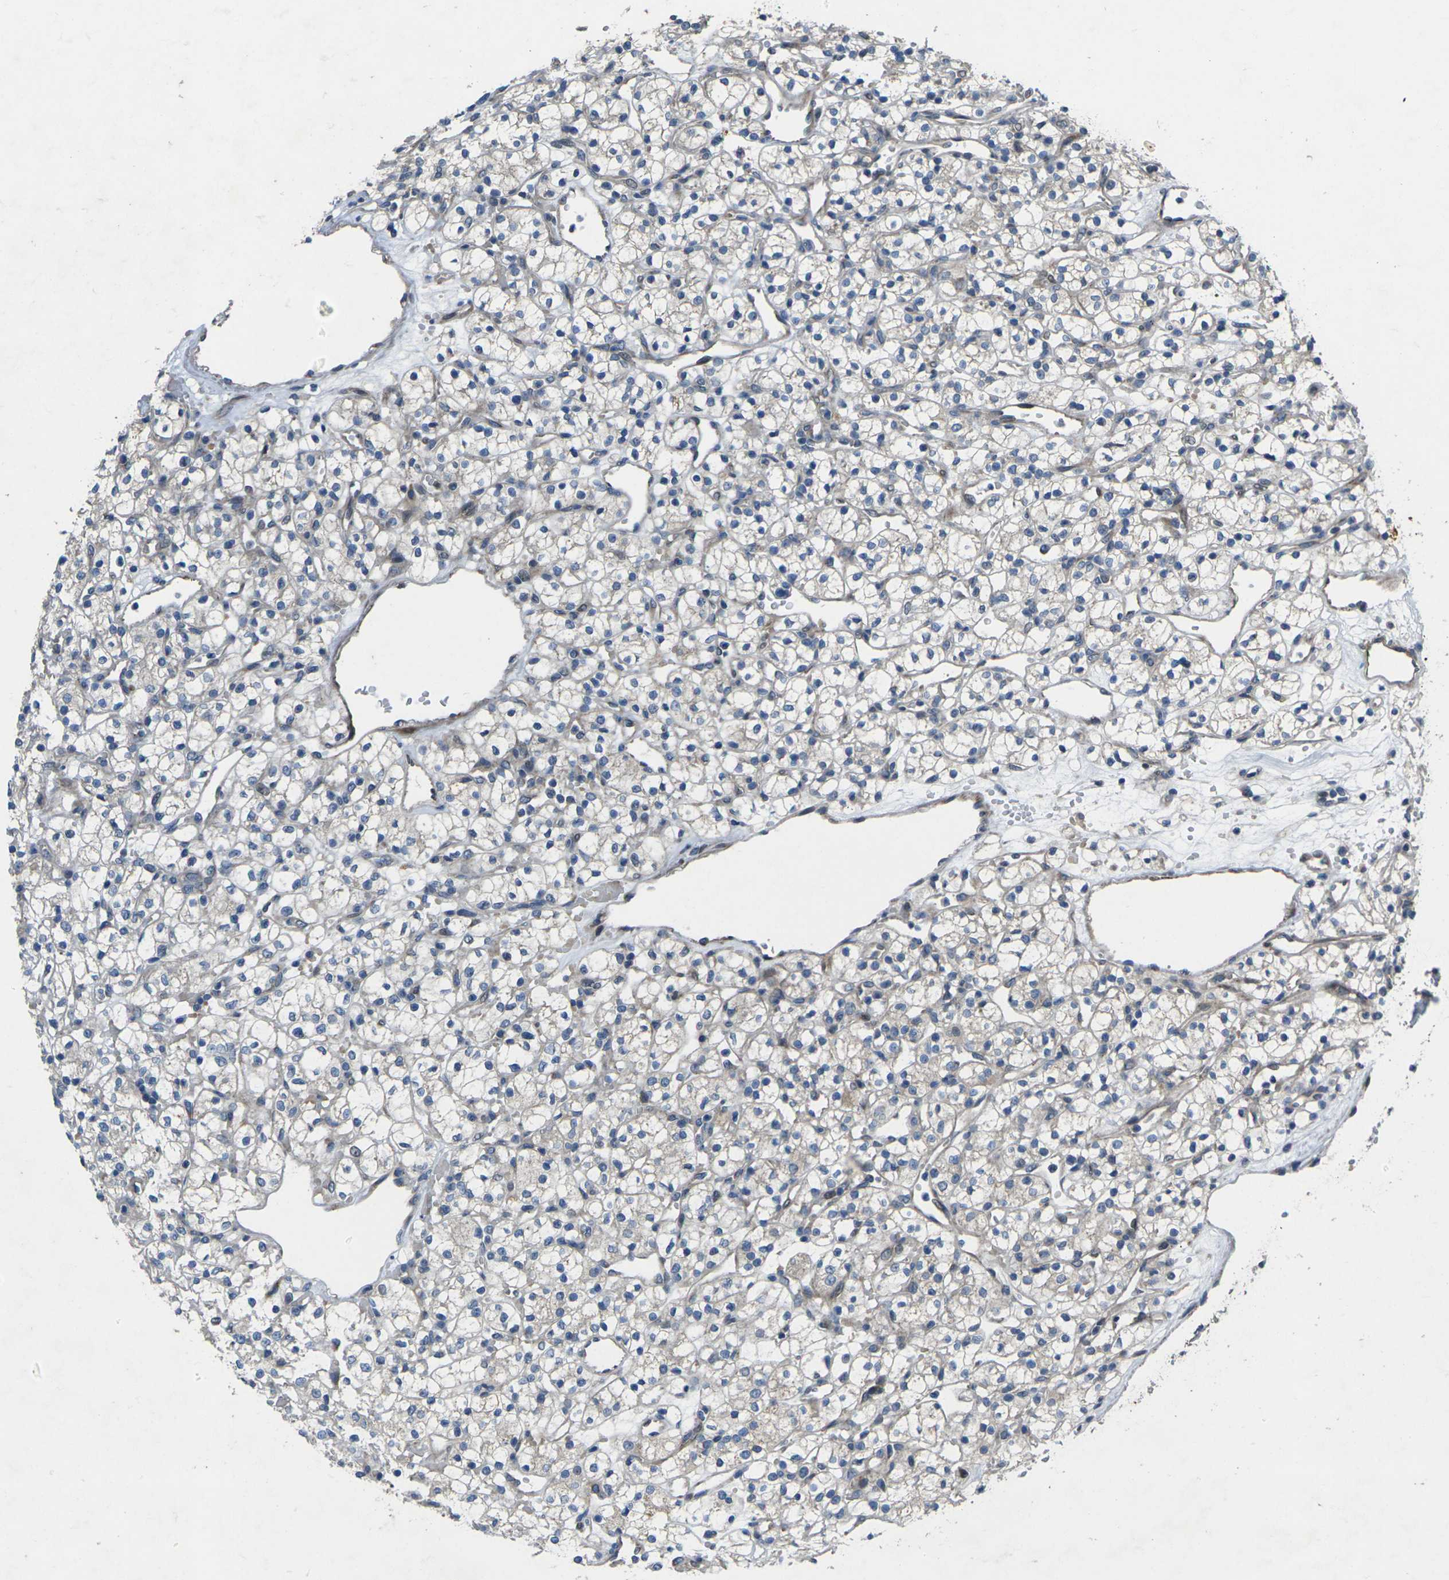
{"staining": {"intensity": "negative", "quantity": "none", "location": "none"}, "tissue": "renal cancer", "cell_type": "Tumor cells", "image_type": "cancer", "snomed": [{"axis": "morphology", "description": "Adenocarcinoma, NOS"}, {"axis": "topography", "description": "Kidney"}], "caption": "The histopathology image exhibits no staining of tumor cells in renal cancer.", "gene": "EDNRA", "patient": {"sex": "female", "age": 60}}